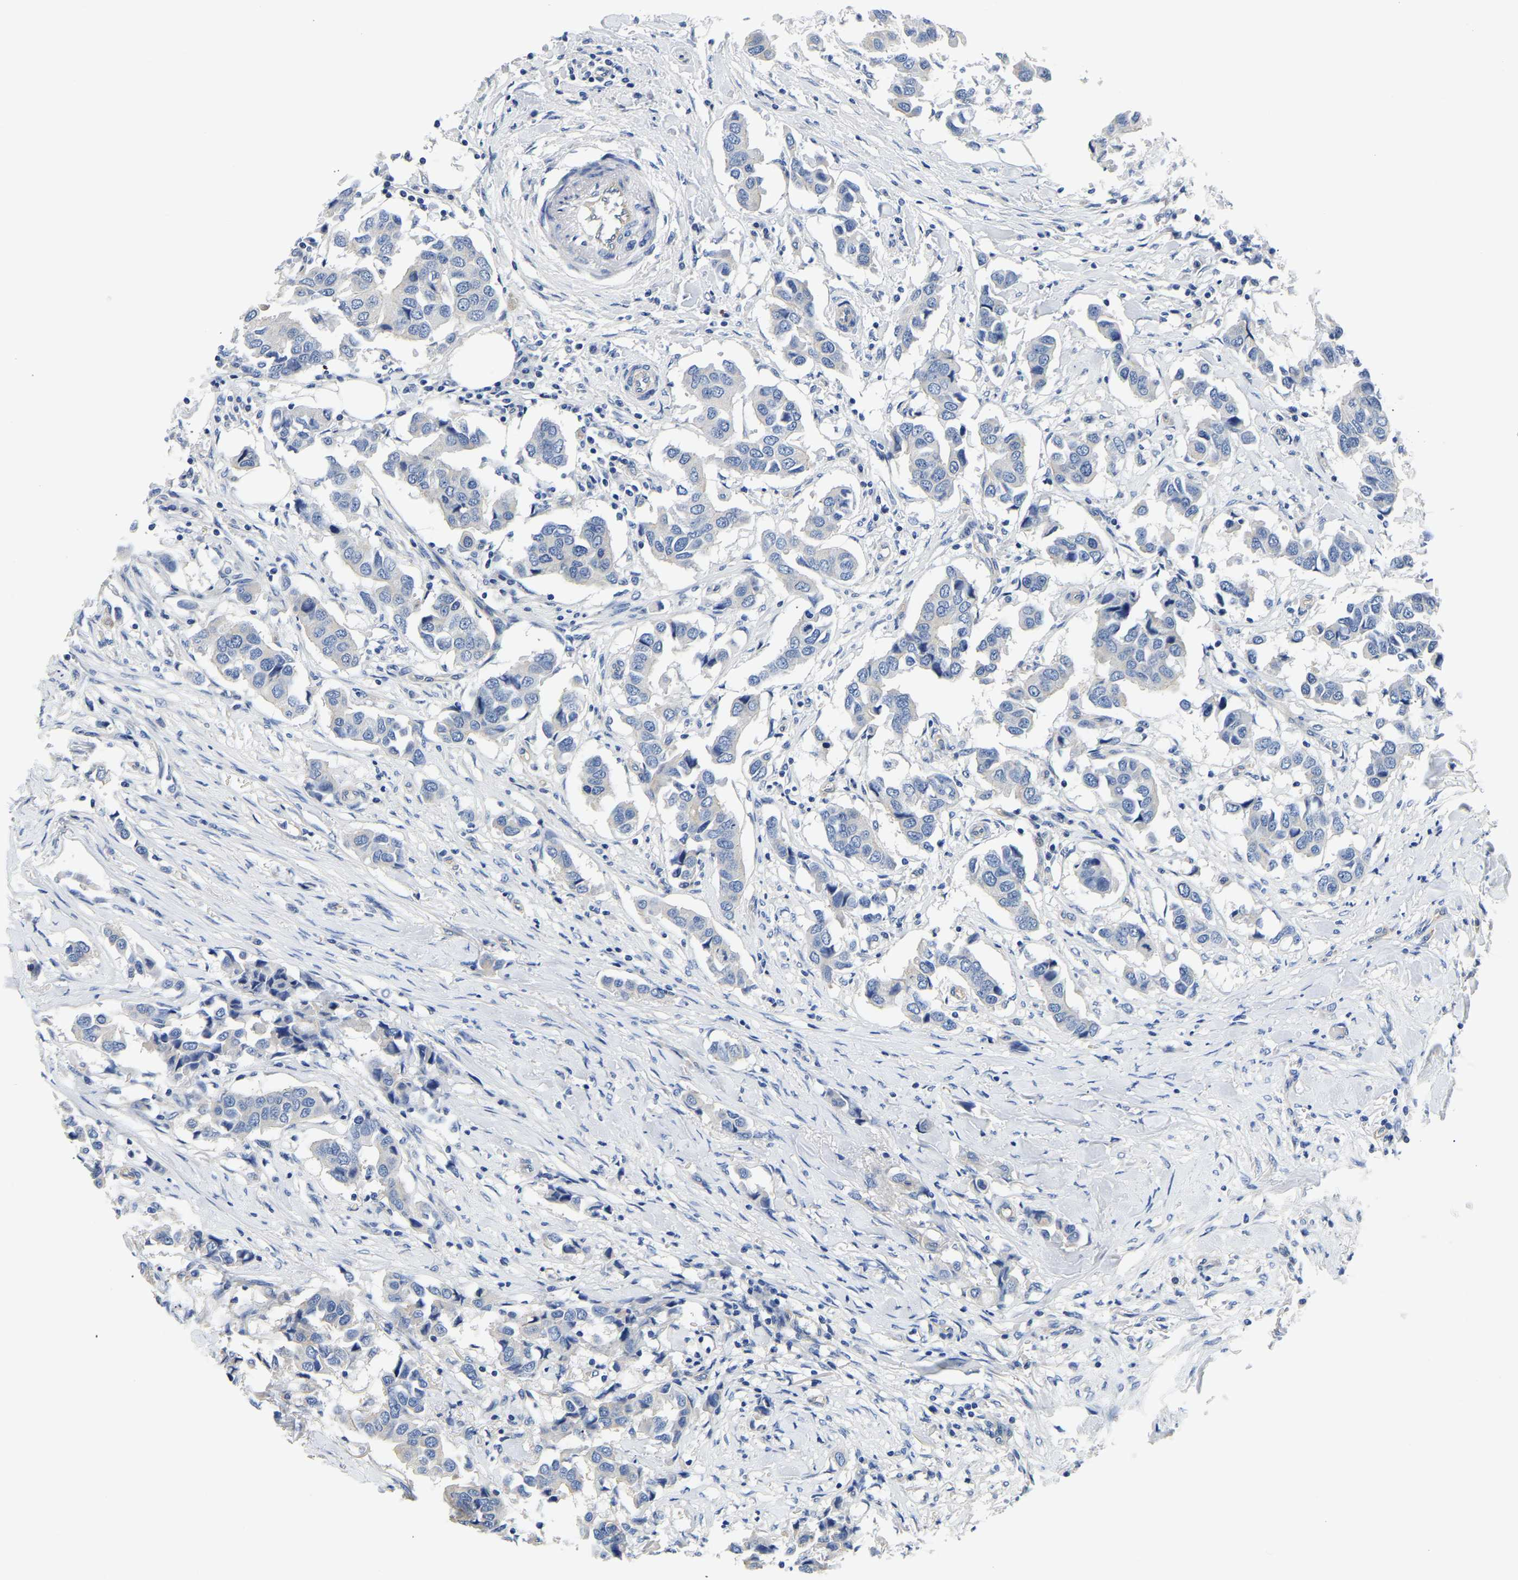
{"staining": {"intensity": "negative", "quantity": "none", "location": "none"}, "tissue": "breast cancer", "cell_type": "Tumor cells", "image_type": "cancer", "snomed": [{"axis": "morphology", "description": "Duct carcinoma"}, {"axis": "topography", "description": "Breast"}], "caption": "Photomicrograph shows no significant protein staining in tumor cells of breast infiltrating ductal carcinoma.", "gene": "CSDE1", "patient": {"sex": "female", "age": 80}}